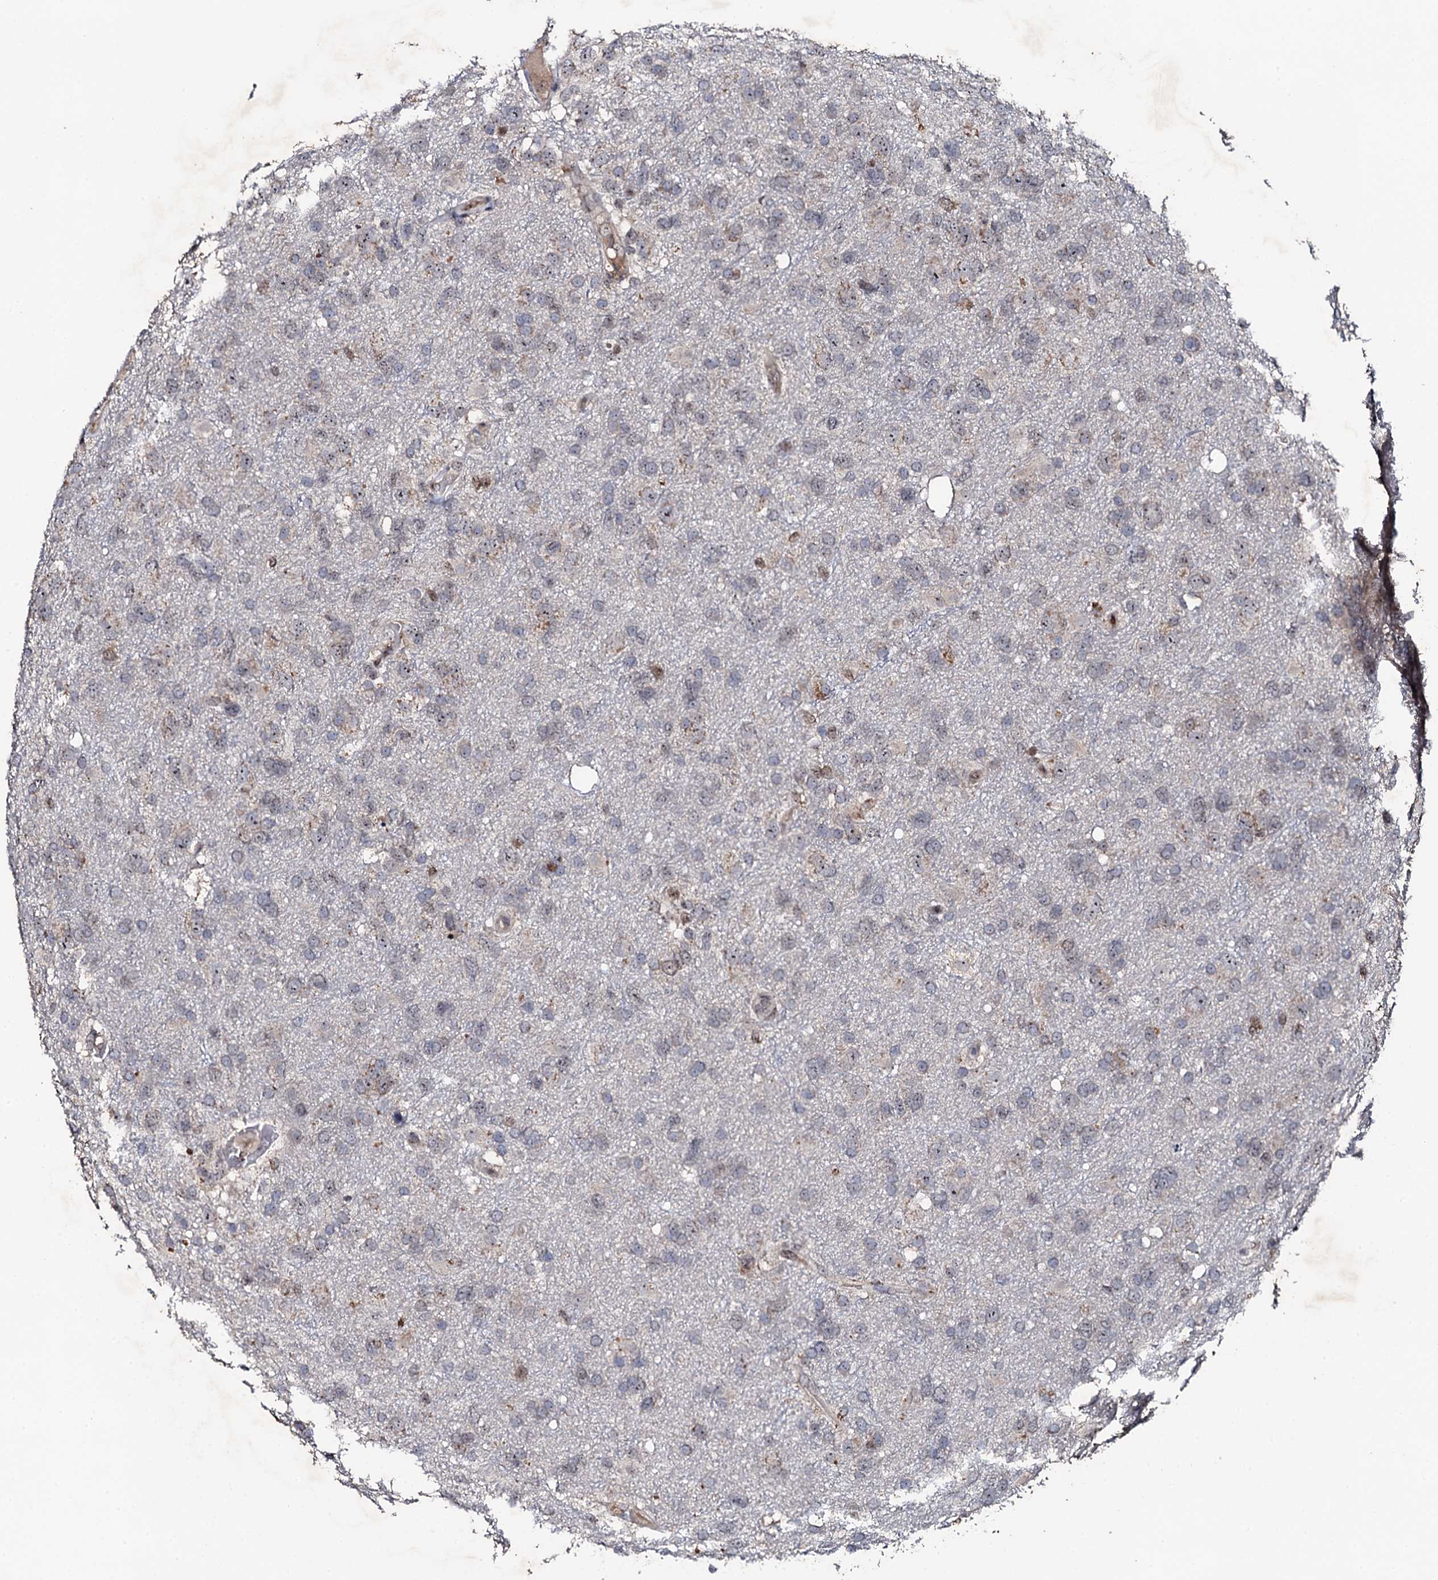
{"staining": {"intensity": "negative", "quantity": "none", "location": "none"}, "tissue": "glioma", "cell_type": "Tumor cells", "image_type": "cancer", "snomed": [{"axis": "morphology", "description": "Glioma, malignant, High grade"}, {"axis": "topography", "description": "Brain"}], "caption": "High magnification brightfield microscopy of glioma stained with DAB (3,3'-diaminobenzidine) (brown) and counterstained with hematoxylin (blue): tumor cells show no significant staining. Nuclei are stained in blue.", "gene": "FAM111A", "patient": {"sex": "male", "age": 61}}